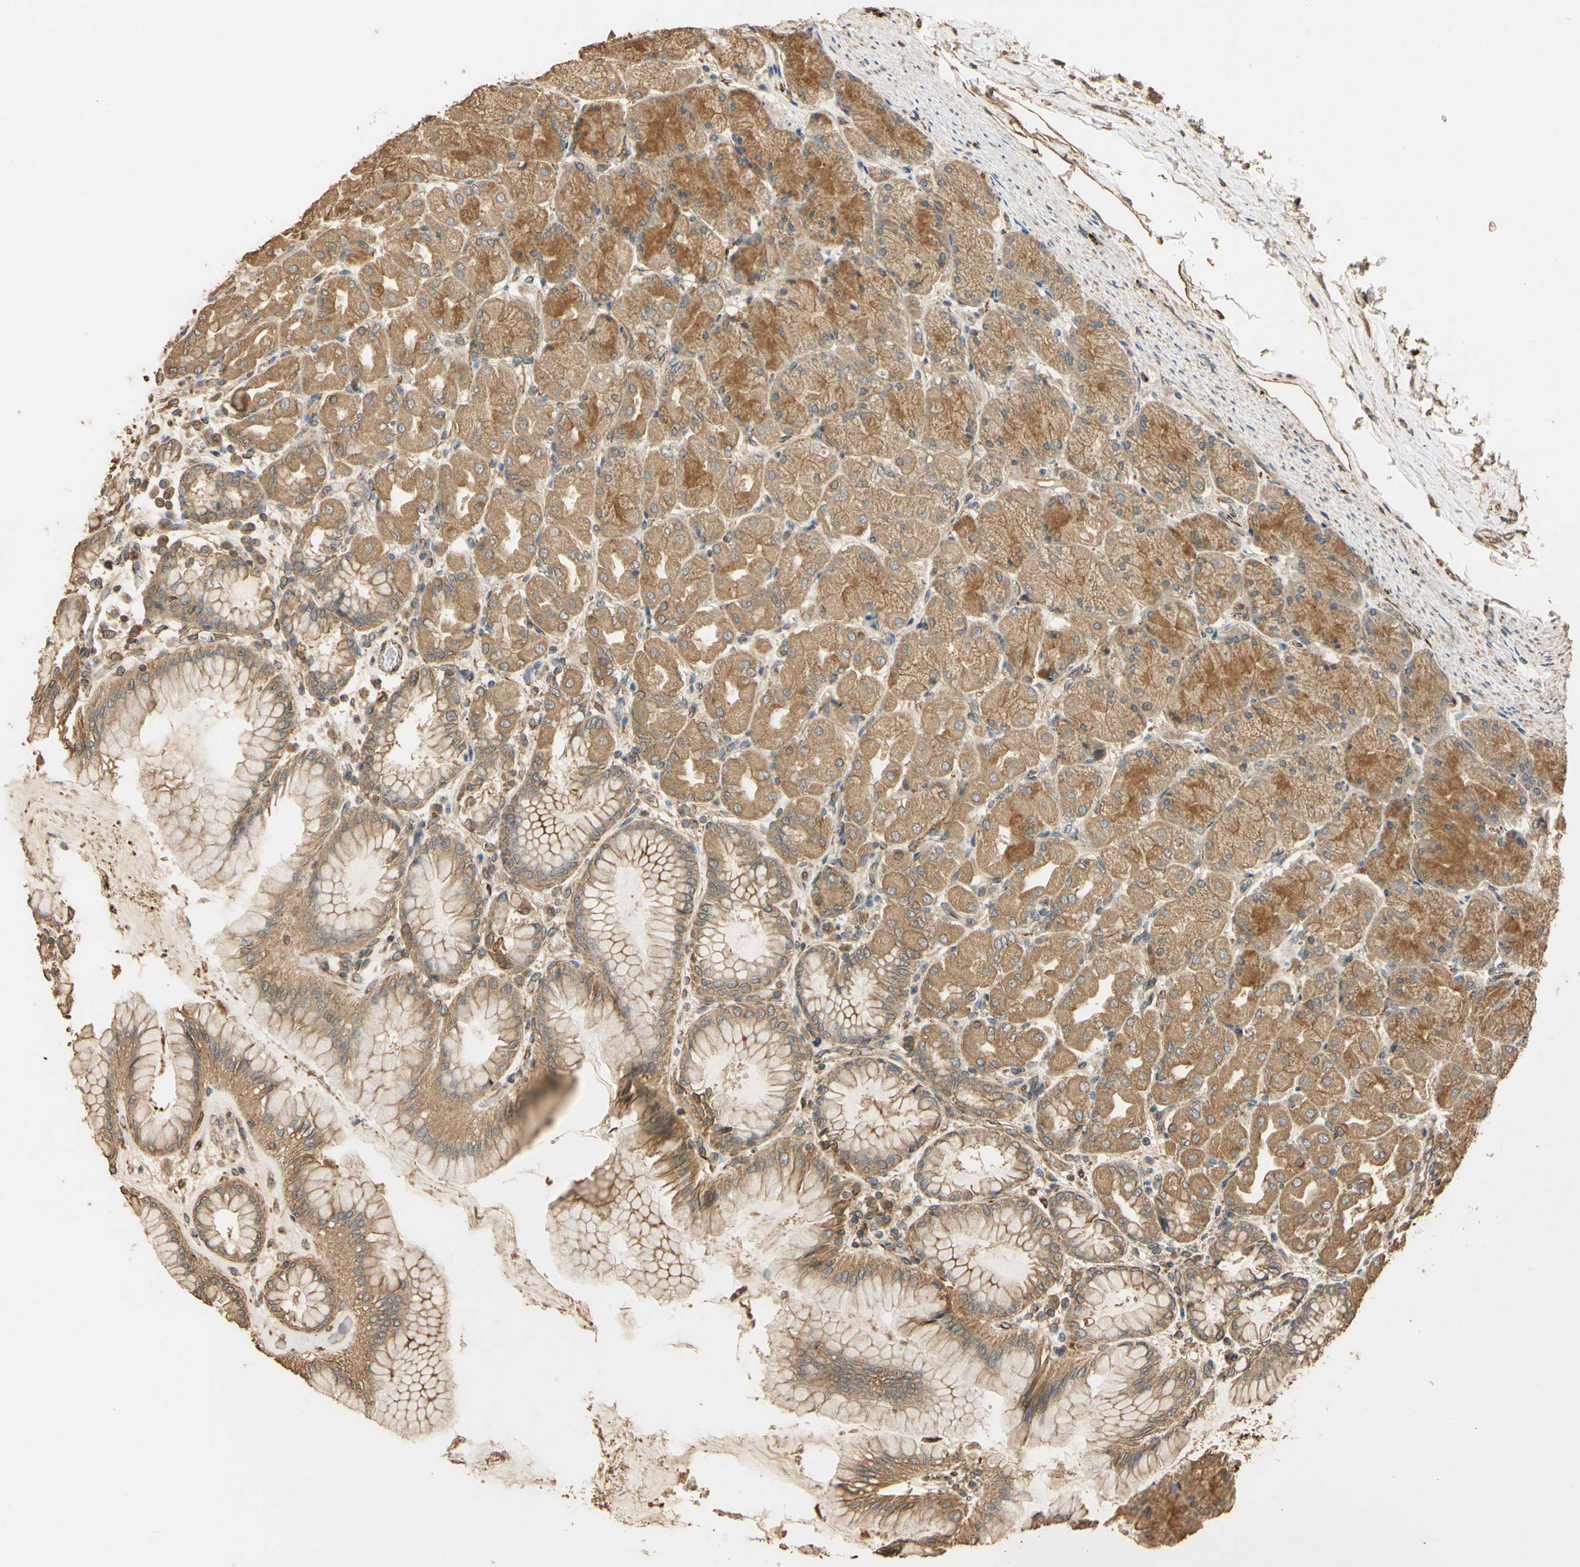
{"staining": {"intensity": "strong", "quantity": ">75%", "location": "cytoplasmic/membranous"}, "tissue": "stomach", "cell_type": "Glandular cells", "image_type": "normal", "snomed": [{"axis": "morphology", "description": "Normal tissue, NOS"}, {"axis": "topography", "description": "Stomach, upper"}], "caption": "Glandular cells reveal strong cytoplasmic/membranous positivity in about >75% of cells in unremarkable stomach.", "gene": "MGRN1", "patient": {"sex": "female", "age": 56}}